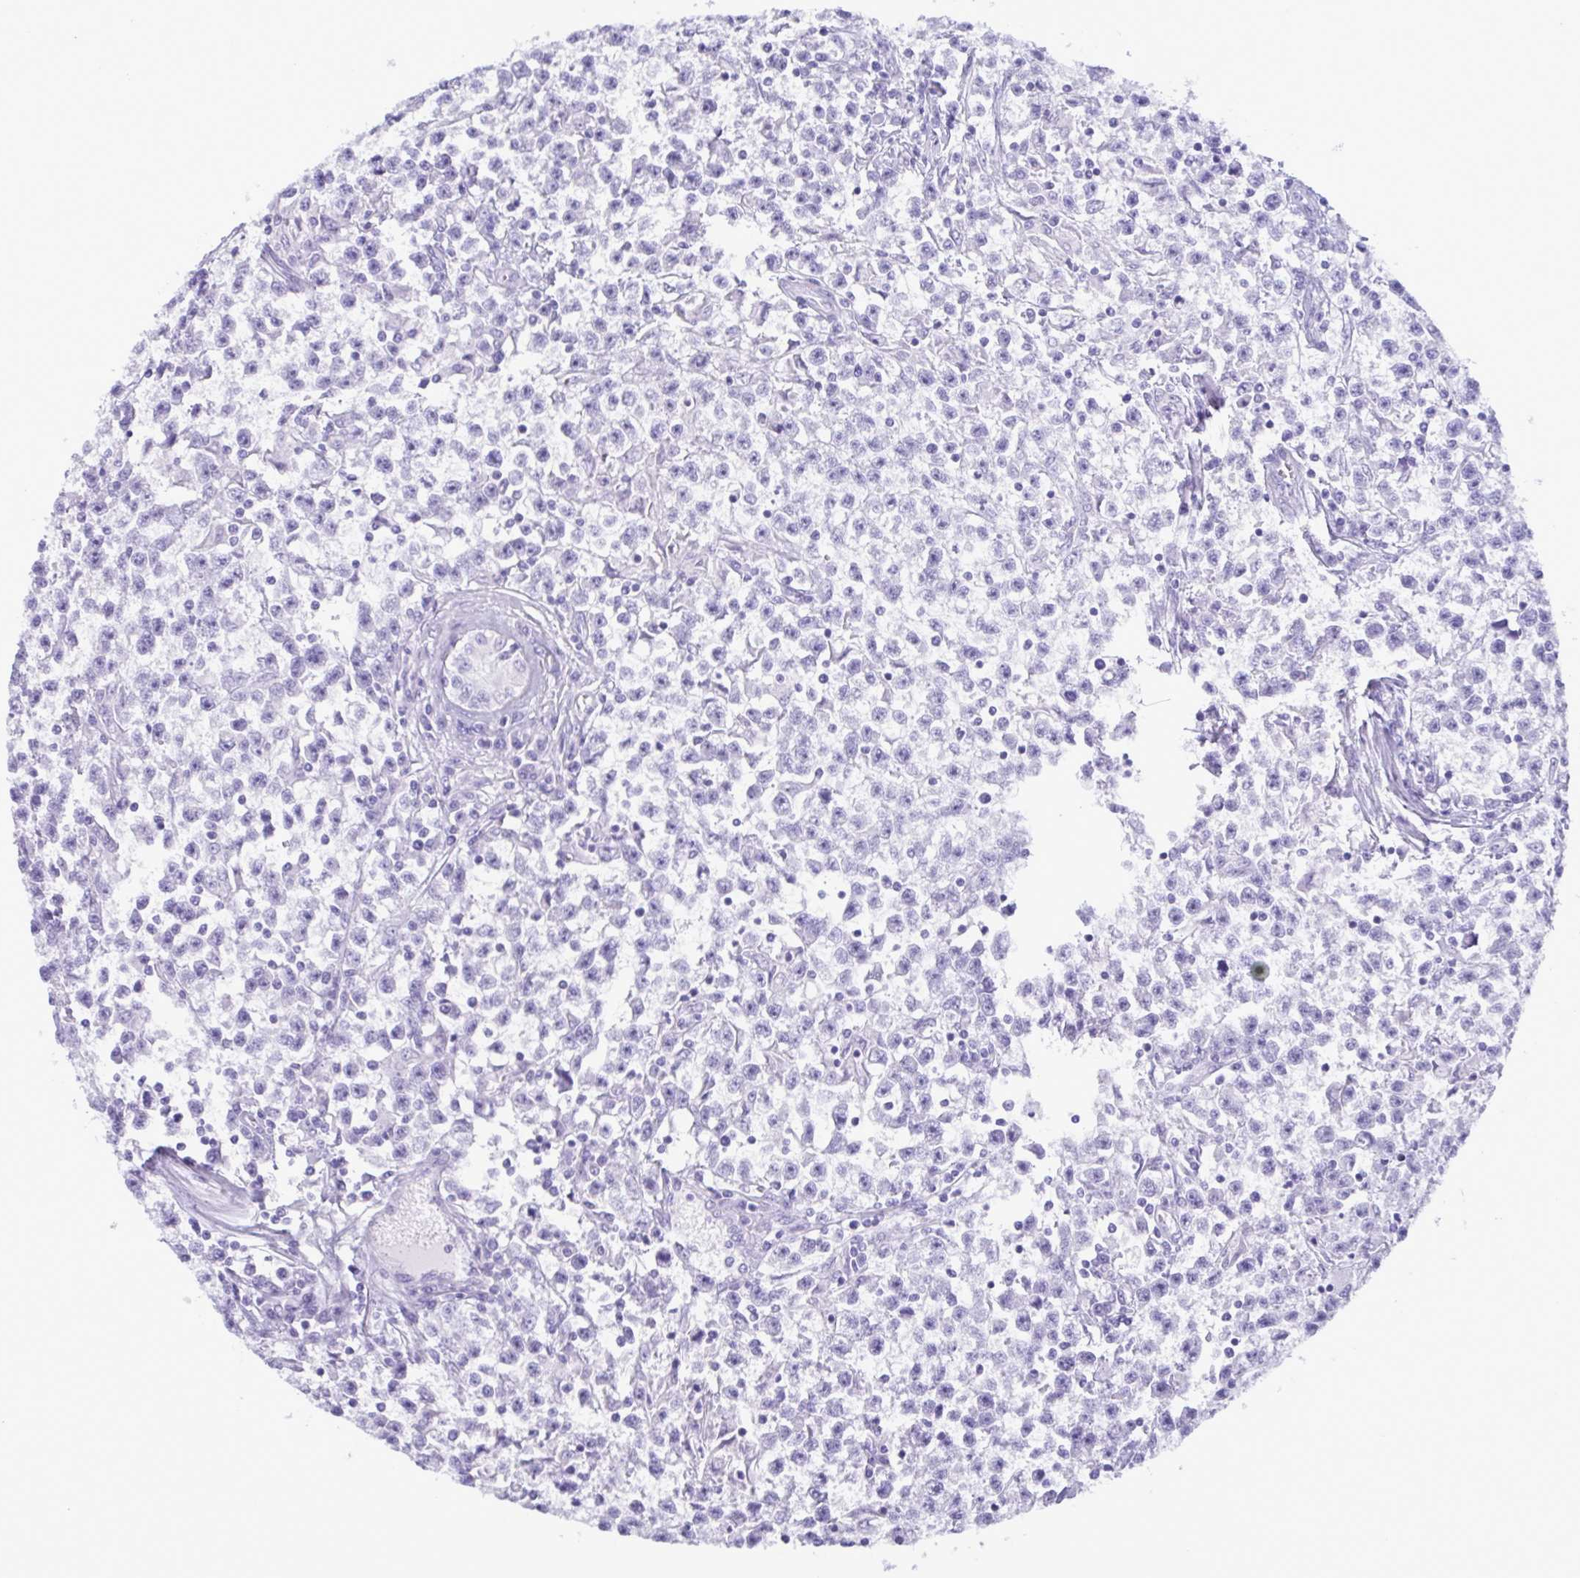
{"staining": {"intensity": "negative", "quantity": "none", "location": "none"}, "tissue": "testis cancer", "cell_type": "Tumor cells", "image_type": "cancer", "snomed": [{"axis": "morphology", "description": "Seminoma, NOS"}, {"axis": "topography", "description": "Testis"}], "caption": "Immunohistochemistry histopathology image of neoplastic tissue: seminoma (testis) stained with DAB (3,3'-diaminobenzidine) displays no significant protein positivity in tumor cells.", "gene": "LTF", "patient": {"sex": "male", "age": 31}}